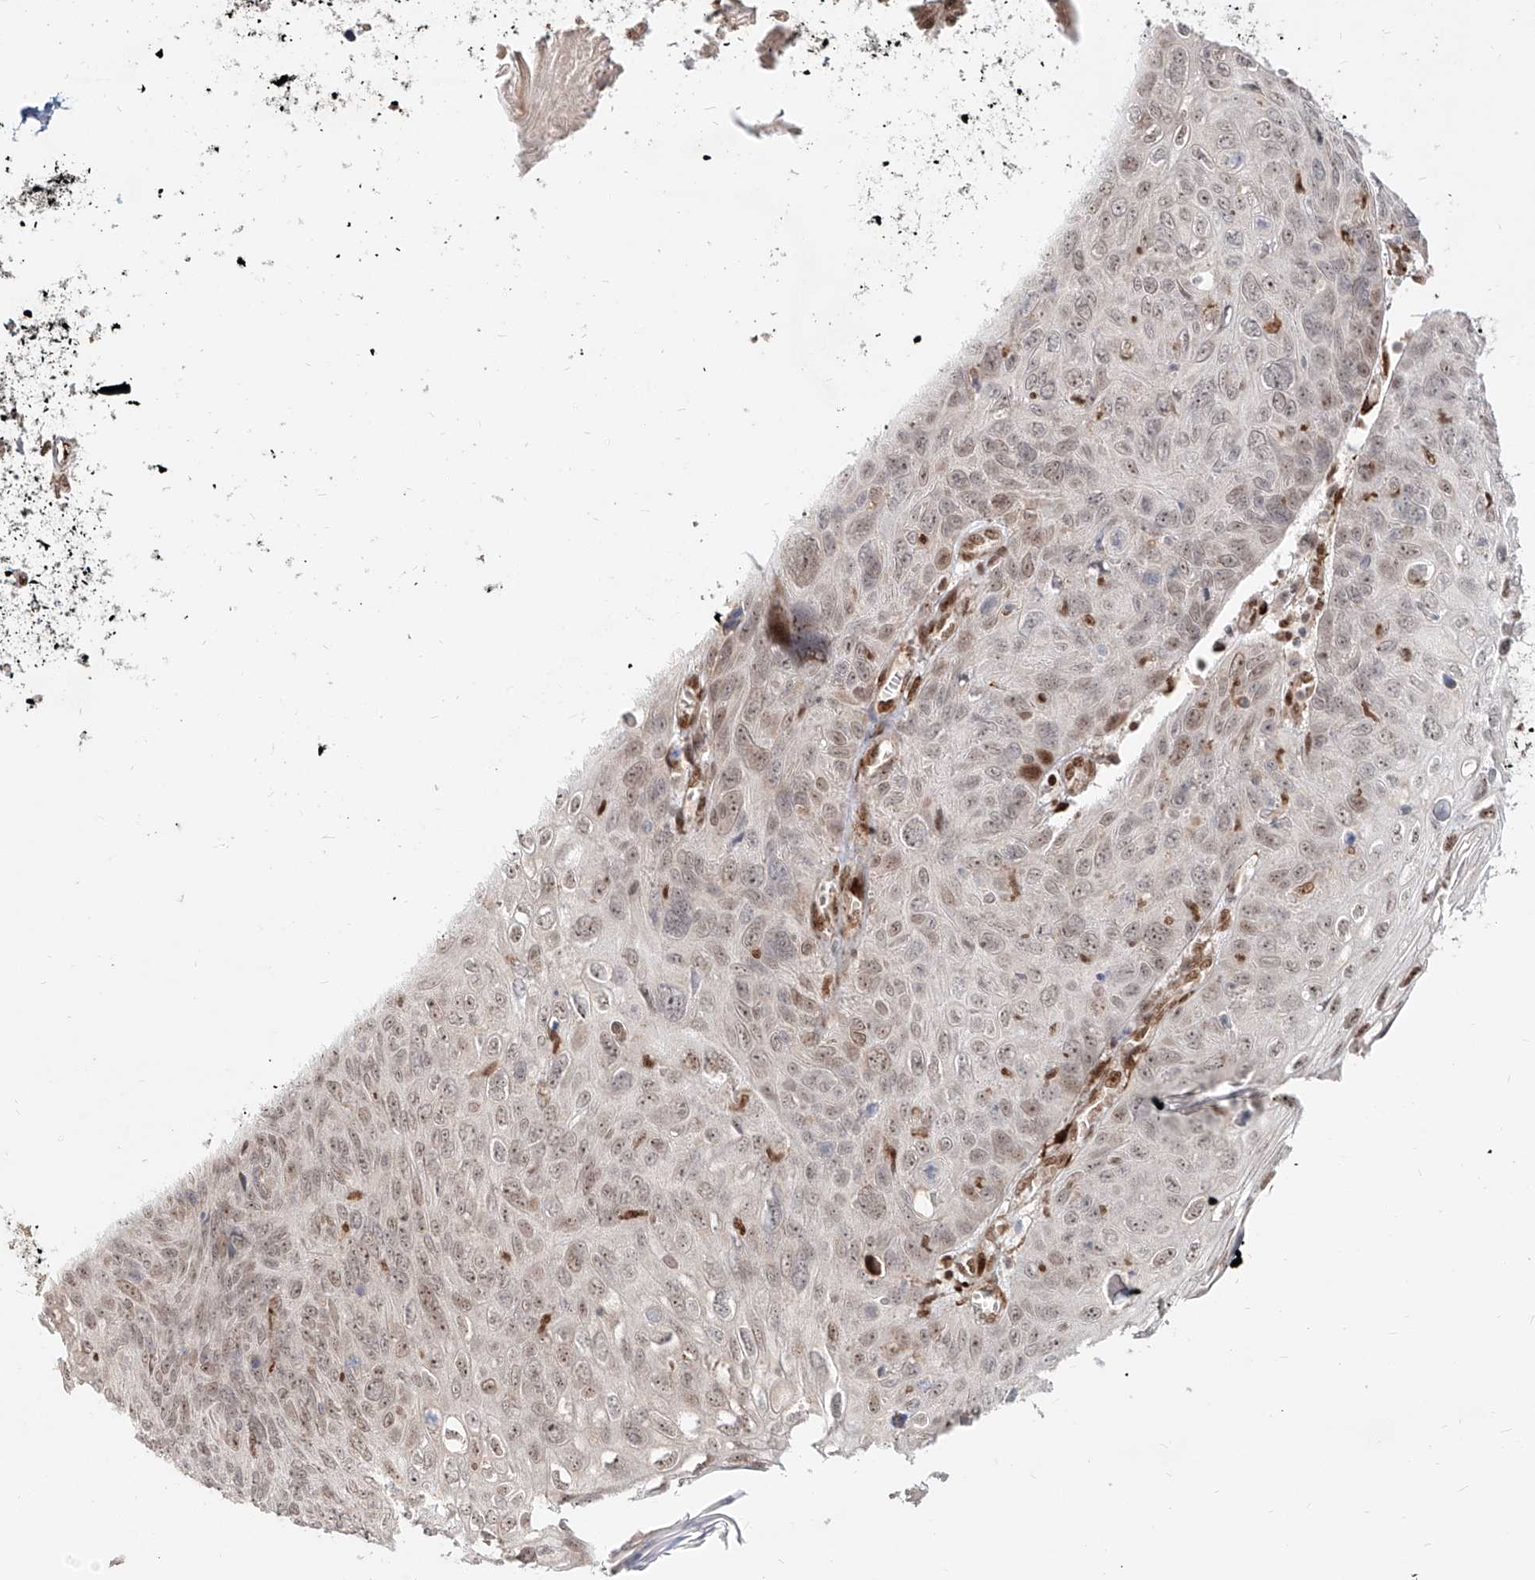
{"staining": {"intensity": "weak", "quantity": ">75%", "location": "nuclear"}, "tissue": "skin cancer", "cell_type": "Tumor cells", "image_type": "cancer", "snomed": [{"axis": "morphology", "description": "Squamous cell carcinoma, NOS"}, {"axis": "topography", "description": "Skin"}], "caption": "Skin squamous cell carcinoma was stained to show a protein in brown. There is low levels of weak nuclear staining in approximately >75% of tumor cells.", "gene": "ZNF710", "patient": {"sex": "female", "age": 90}}